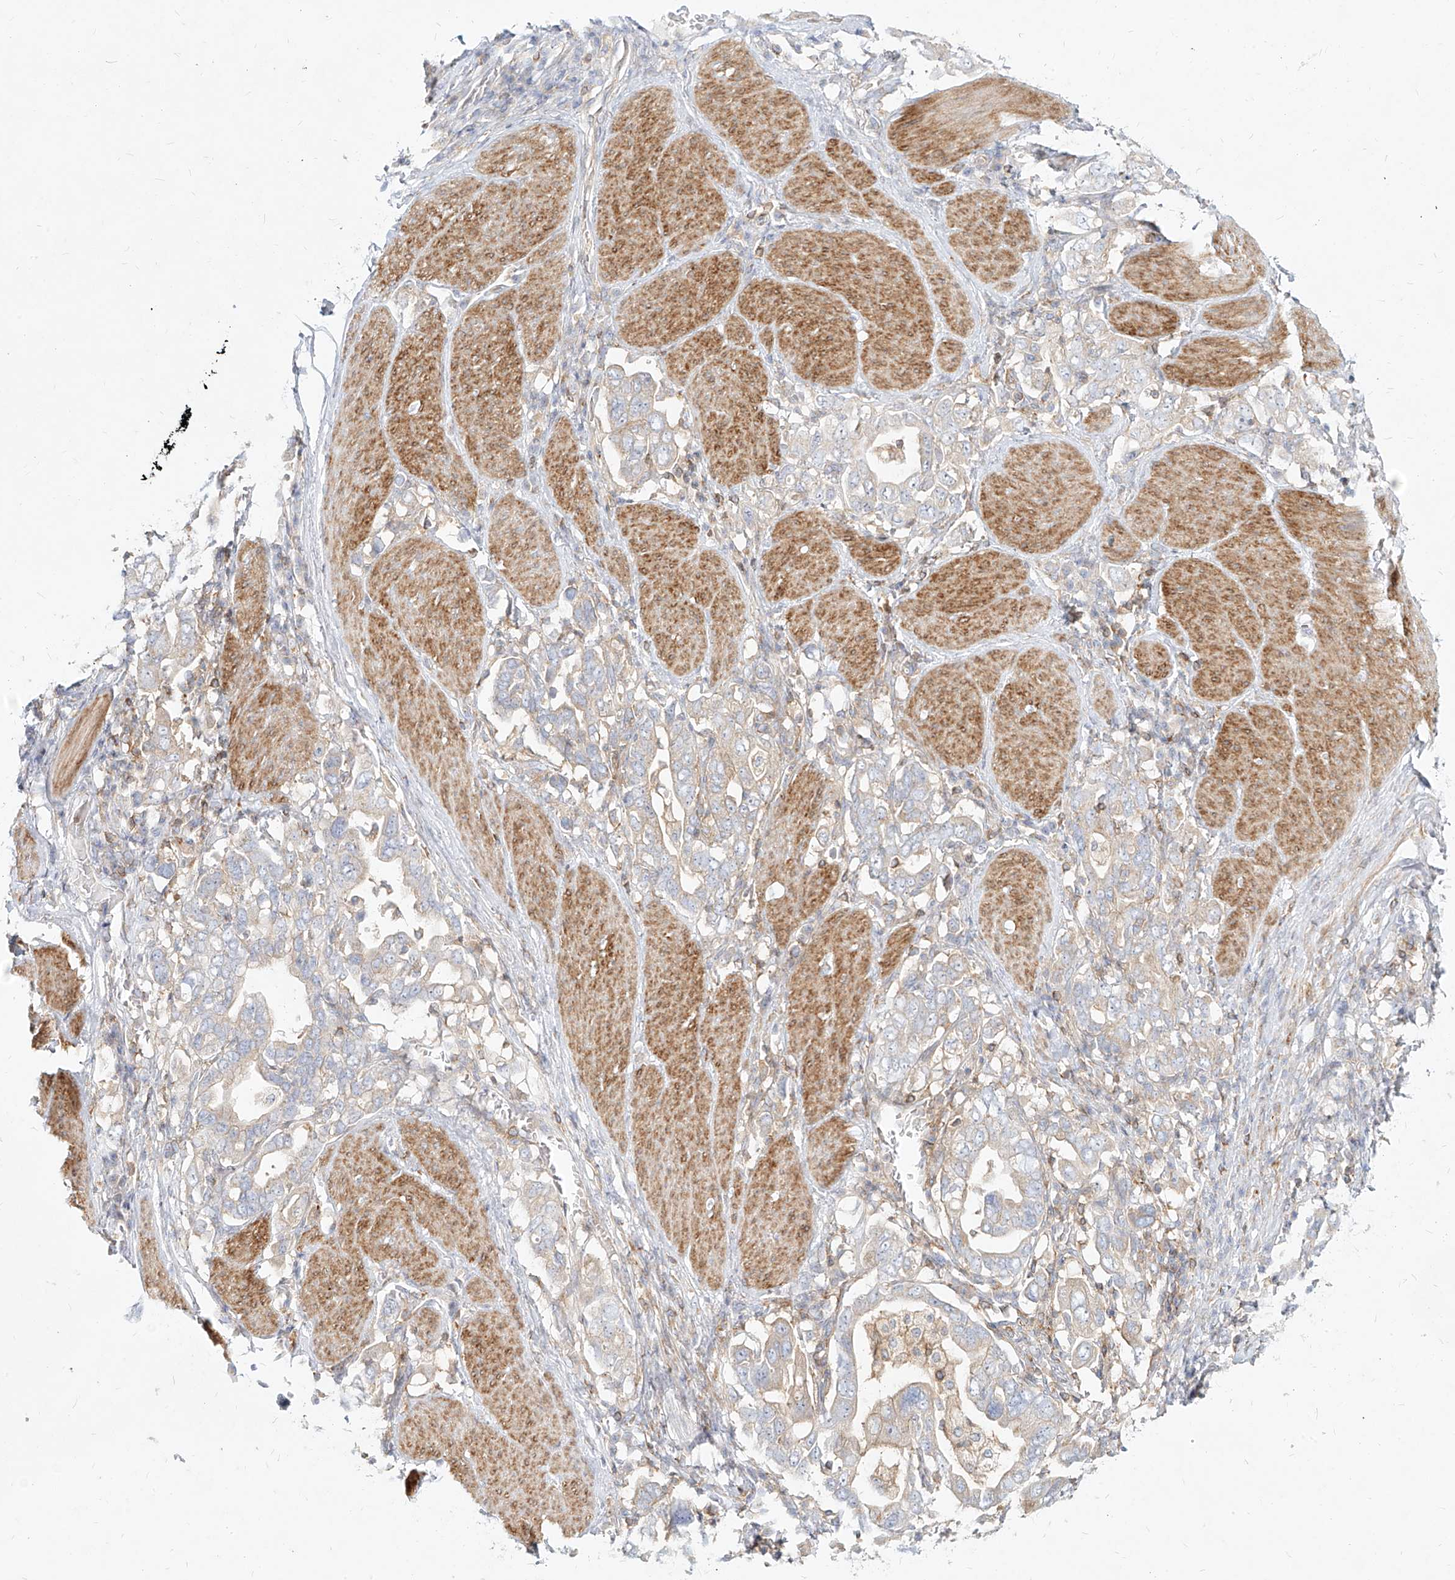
{"staining": {"intensity": "negative", "quantity": "none", "location": "none"}, "tissue": "stomach cancer", "cell_type": "Tumor cells", "image_type": "cancer", "snomed": [{"axis": "morphology", "description": "Adenocarcinoma, NOS"}, {"axis": "topography", "description": "Stomach, upper"}], "caption": "Immunohistochemistry (IHC) histopathology image of stomach cancer stained for a protein (brown), which shows no positivity in tumor cells. (Immunohistochemistry, brightfield microscopy, high magnification).", "gene": "SLC2A12", "patient": {"sex": "male", "age": 62}}